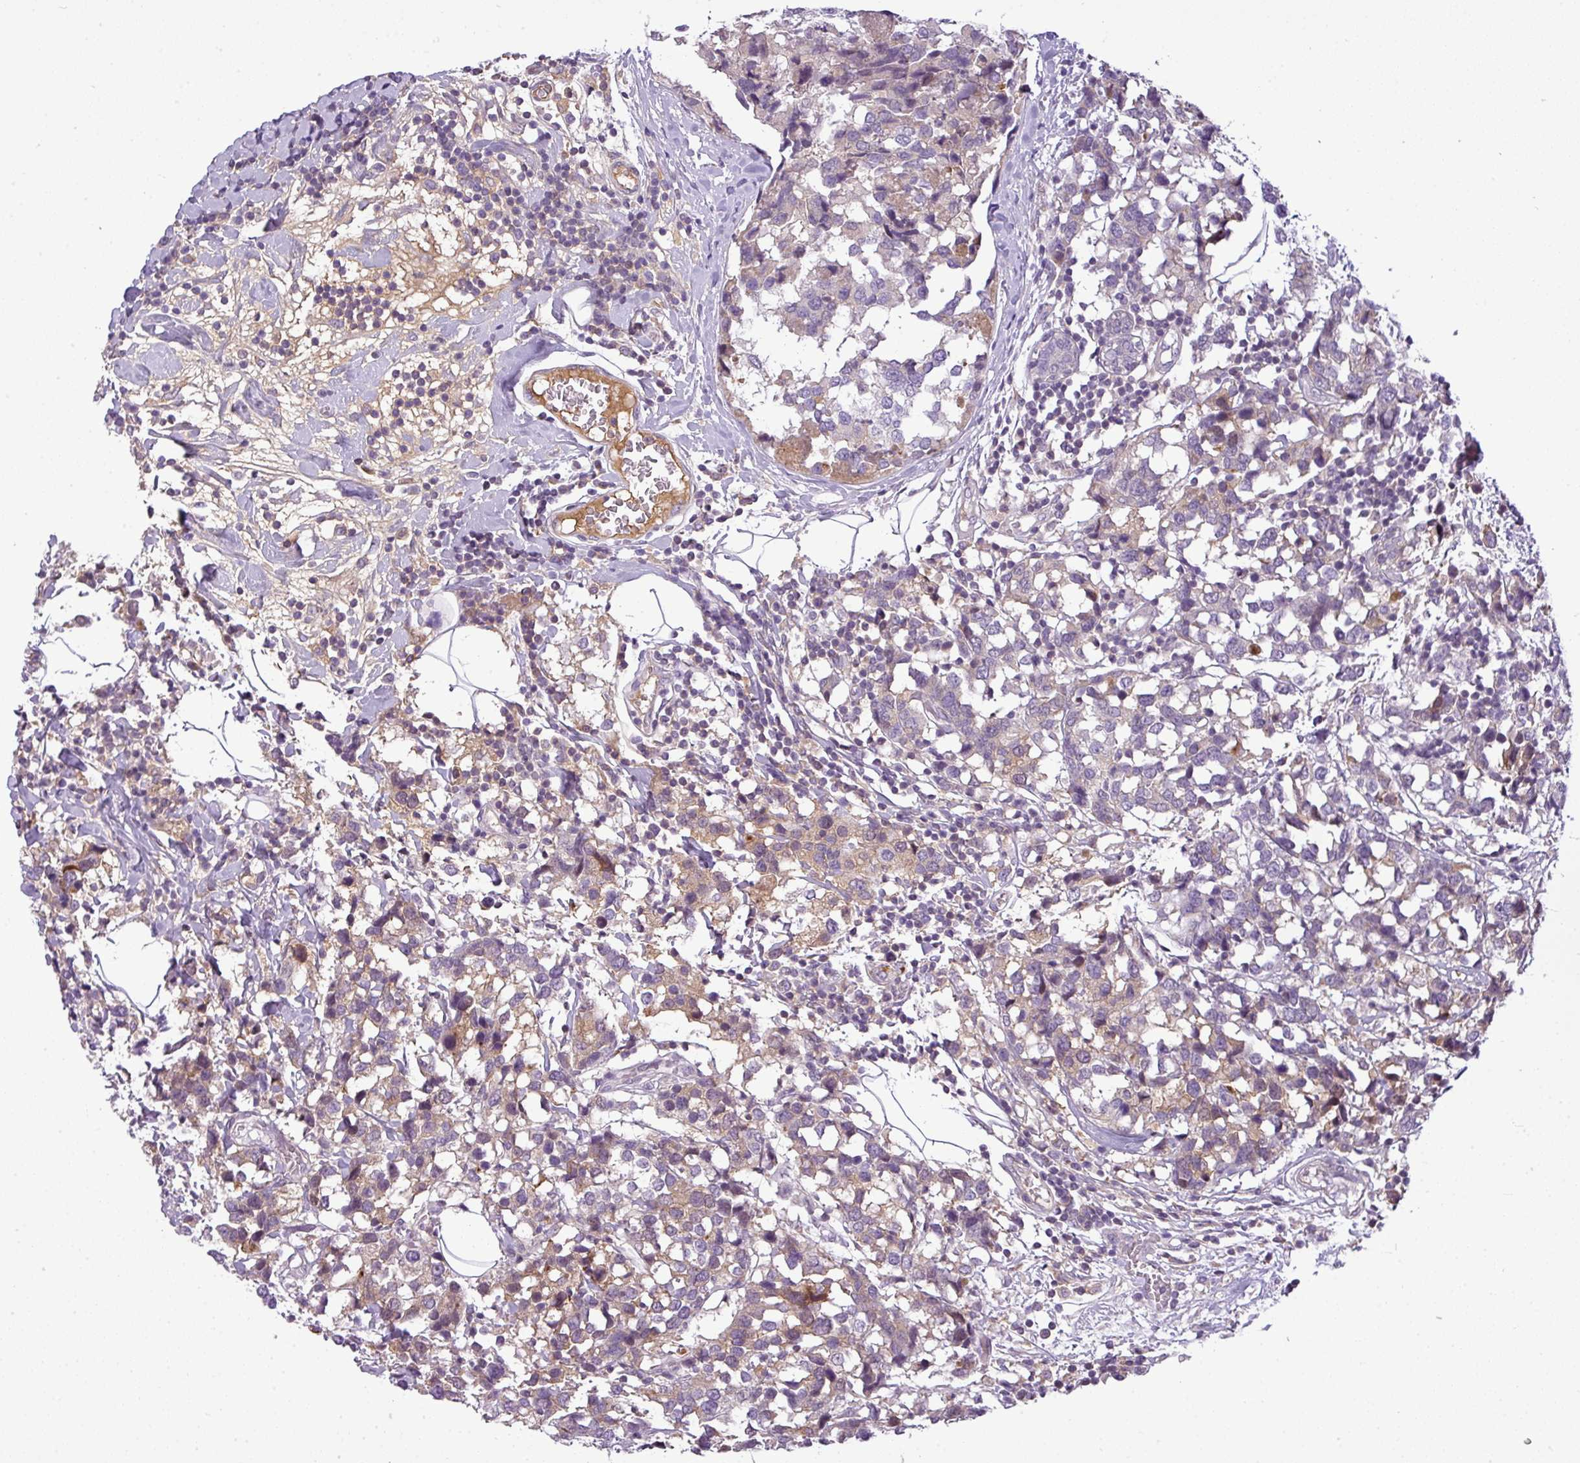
{"staining": {"intensity": "moderate", "quantity": "<25%", "location": "cytoplasmic/membranous"}, "tissue": "breast cancer", "cell_type": "Tumor cells", "image_type": "cancer", "snomed": [{"axis": "morphology", "description": "Lobular carcinoma"}, {"axis": "topography", "description": "Breast"}], "caption": "The micrograph displays staining of breast cancer (lobular carcinoma), revealing moderate cytoplasmic/membranous protein staining (brown color) within tumor cells.", "gene": "C4B", "patient": {"sex": "female", "age": 59}}